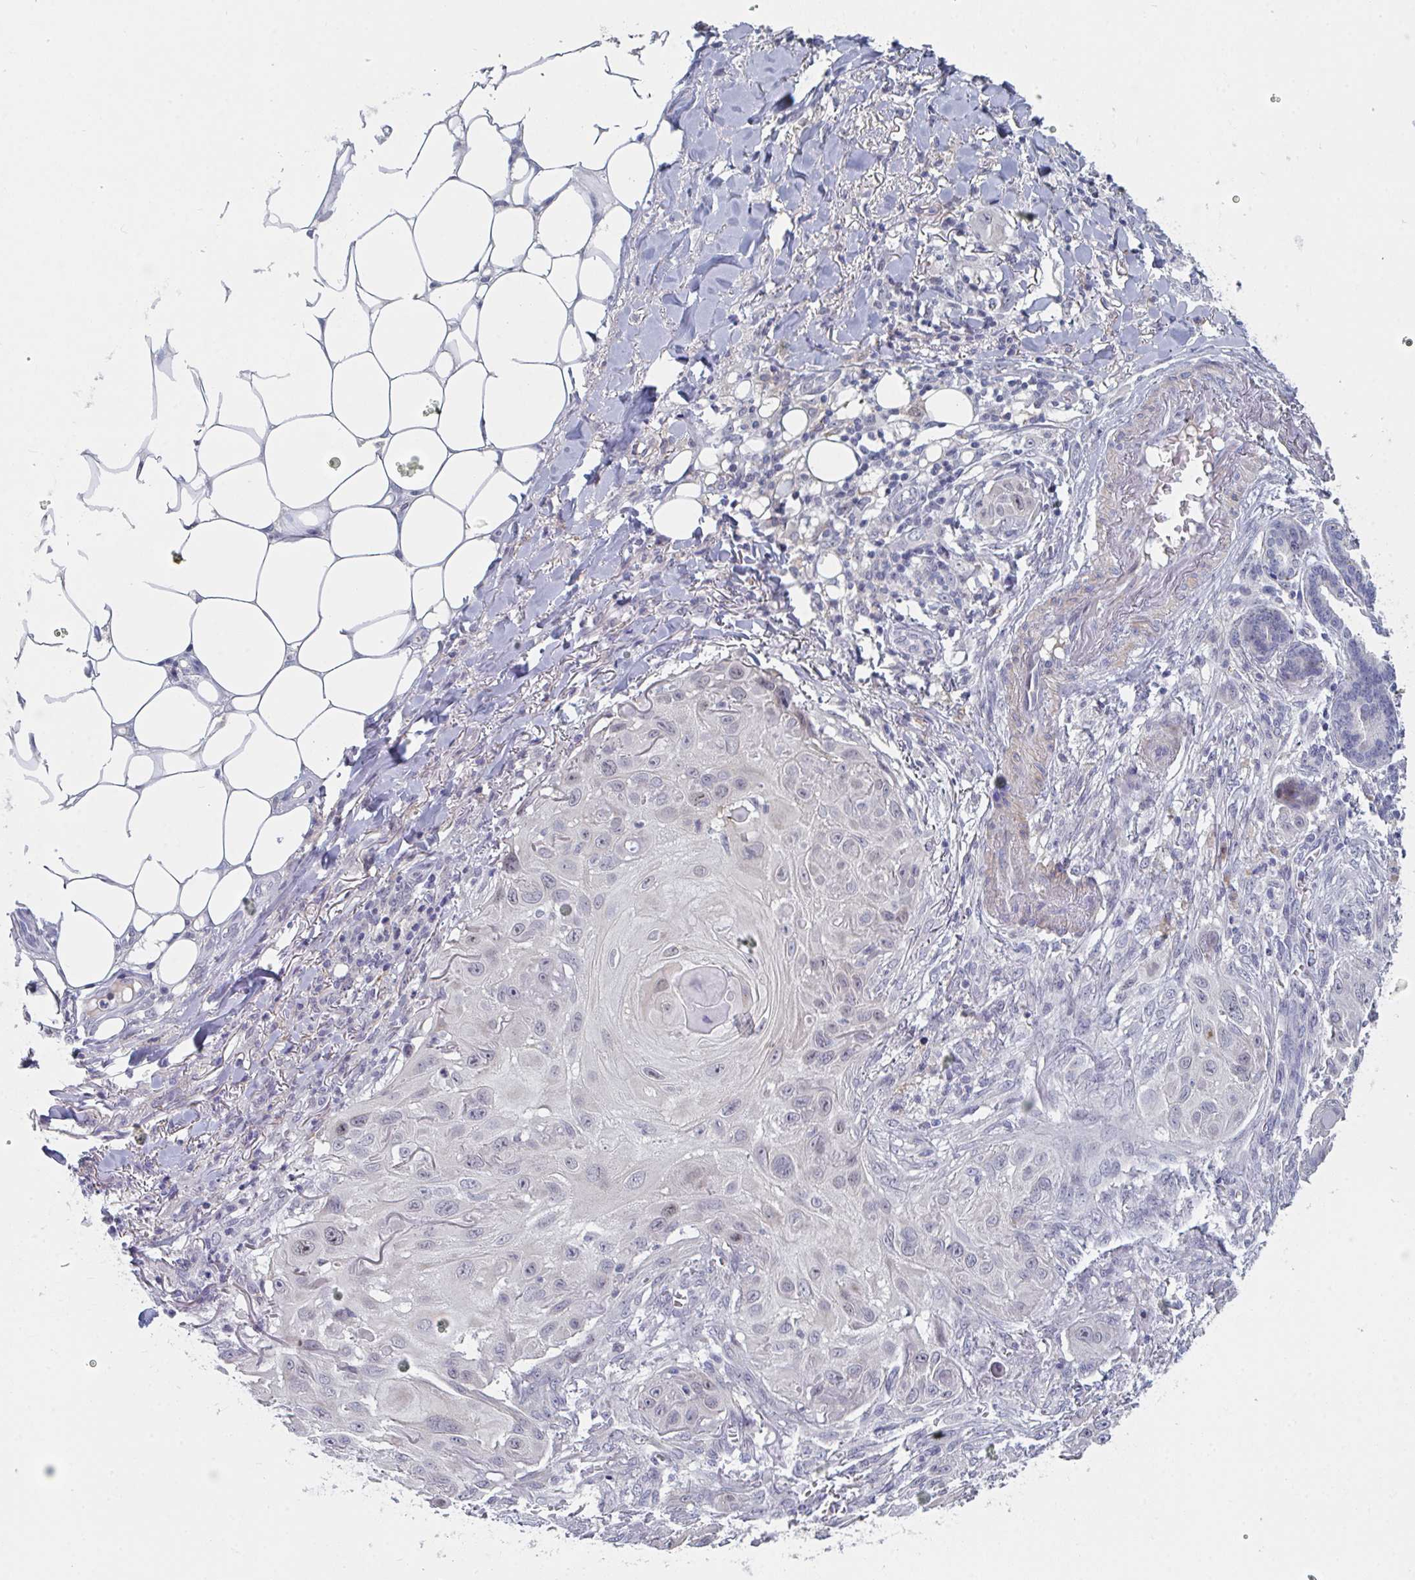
{"staining": {"intensity": "weak", "quantity": "25%-75%", "location": "nuclear"}, "tissue": "skin cancer", "cell_type": "Tumor cells", "image_type": "cancer", "snomed": [{"axis": "morphology", "description": "Squamous cell carcinoma, NOS"}, {"axis": "topography", "description": "Skin"}], "caption": "An immunohistochemistry (IHC) micrograph of neoplastic tissue is shown. Protein staining in brown shows weak nuclear positivity in skin cancer (squamous cell carcinoma) within tumor cells.", "gene": "CENPT", "patient": {"sex": "female", "age": 91}}